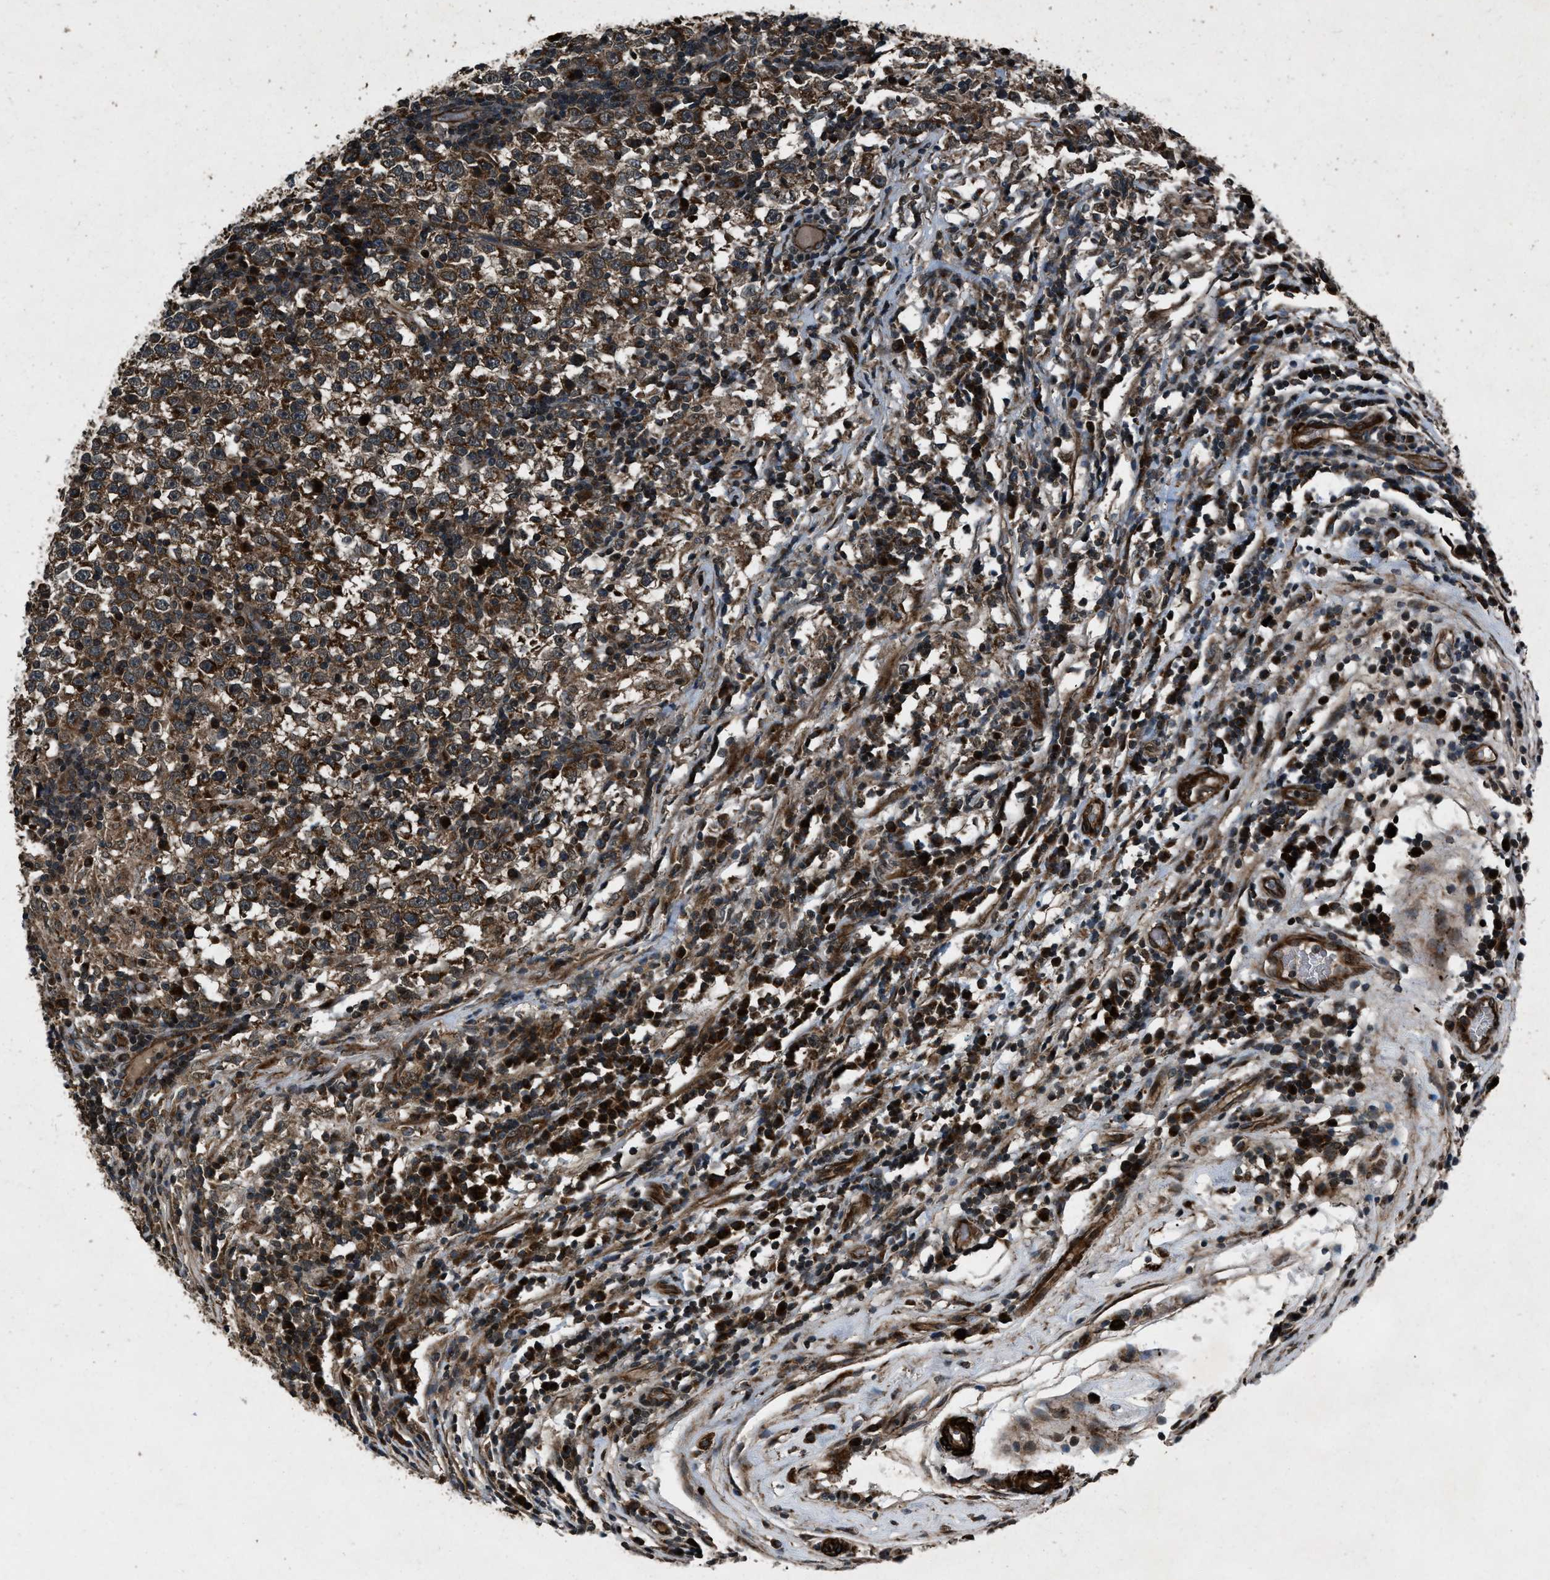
{"staining": {"intensity": "strong", "quantity": ">75%", "location": "cytoplasmic/membranous"}, "tissue": "testis cancer", "cell_type": "Tumor cells", "image_type": "cancer", "snomed": [{"axis": "morphology", "description": "Seminoma, NOS"}, {"axis": "topography", "description": "Testis"}], "caption": "This micrograph reveals testis cancer (seminoma) stained with immunohistochemistry (IHC) to label a protein in brown. The cytoplasmic/membranous of tumor cells show strong positivity for the protein. Nuclei are counter-stained blue.", "gene": "IRAK4", "patient": {"sex": "male", "age": 43}}